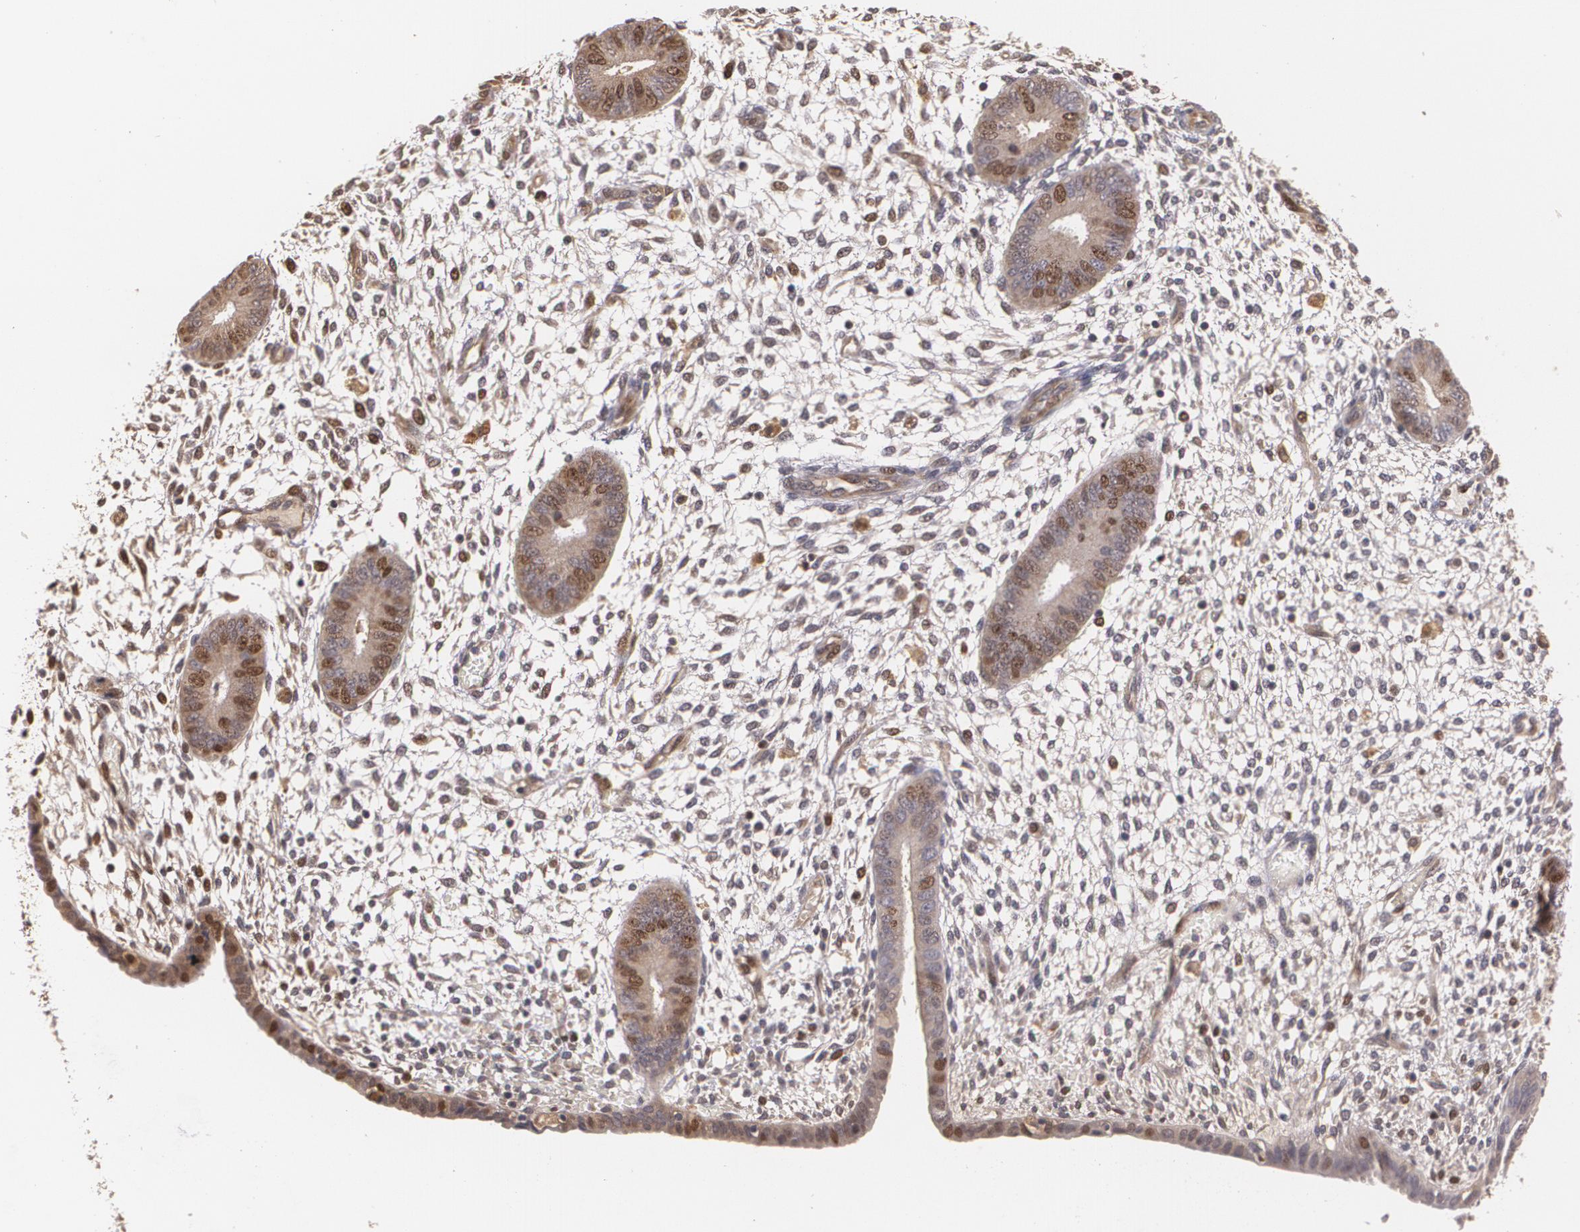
{"staining": {"intensity": "negative", "quantity": "none", "location": "none"}, "tissue": "endometrium", "cell_type": "Cells in endometrial stroma", "image_type": "normal", "snomed": [{"axis": "morphology", "description": "Normal tissue, NOS"}, {"axis": "topography", "description": "Endometrium"}], "caption": "High magnification brightfield microscopy of unremarkable endometrium stained with DAB (3,3'-diaminobenzidine) (brown) and counterstained with hematoxylin (blue): cells in endometrial stroma show no significant staining. The staining was performed using DAB (3,3'-diaminobenzidine) to visualize the protein expression in brown, while the nuclei were stained in blue with hematoxylin (Magnification: 20x).", "gene": "BRCA1", "patient": {"sex": "female", "age": 42}}